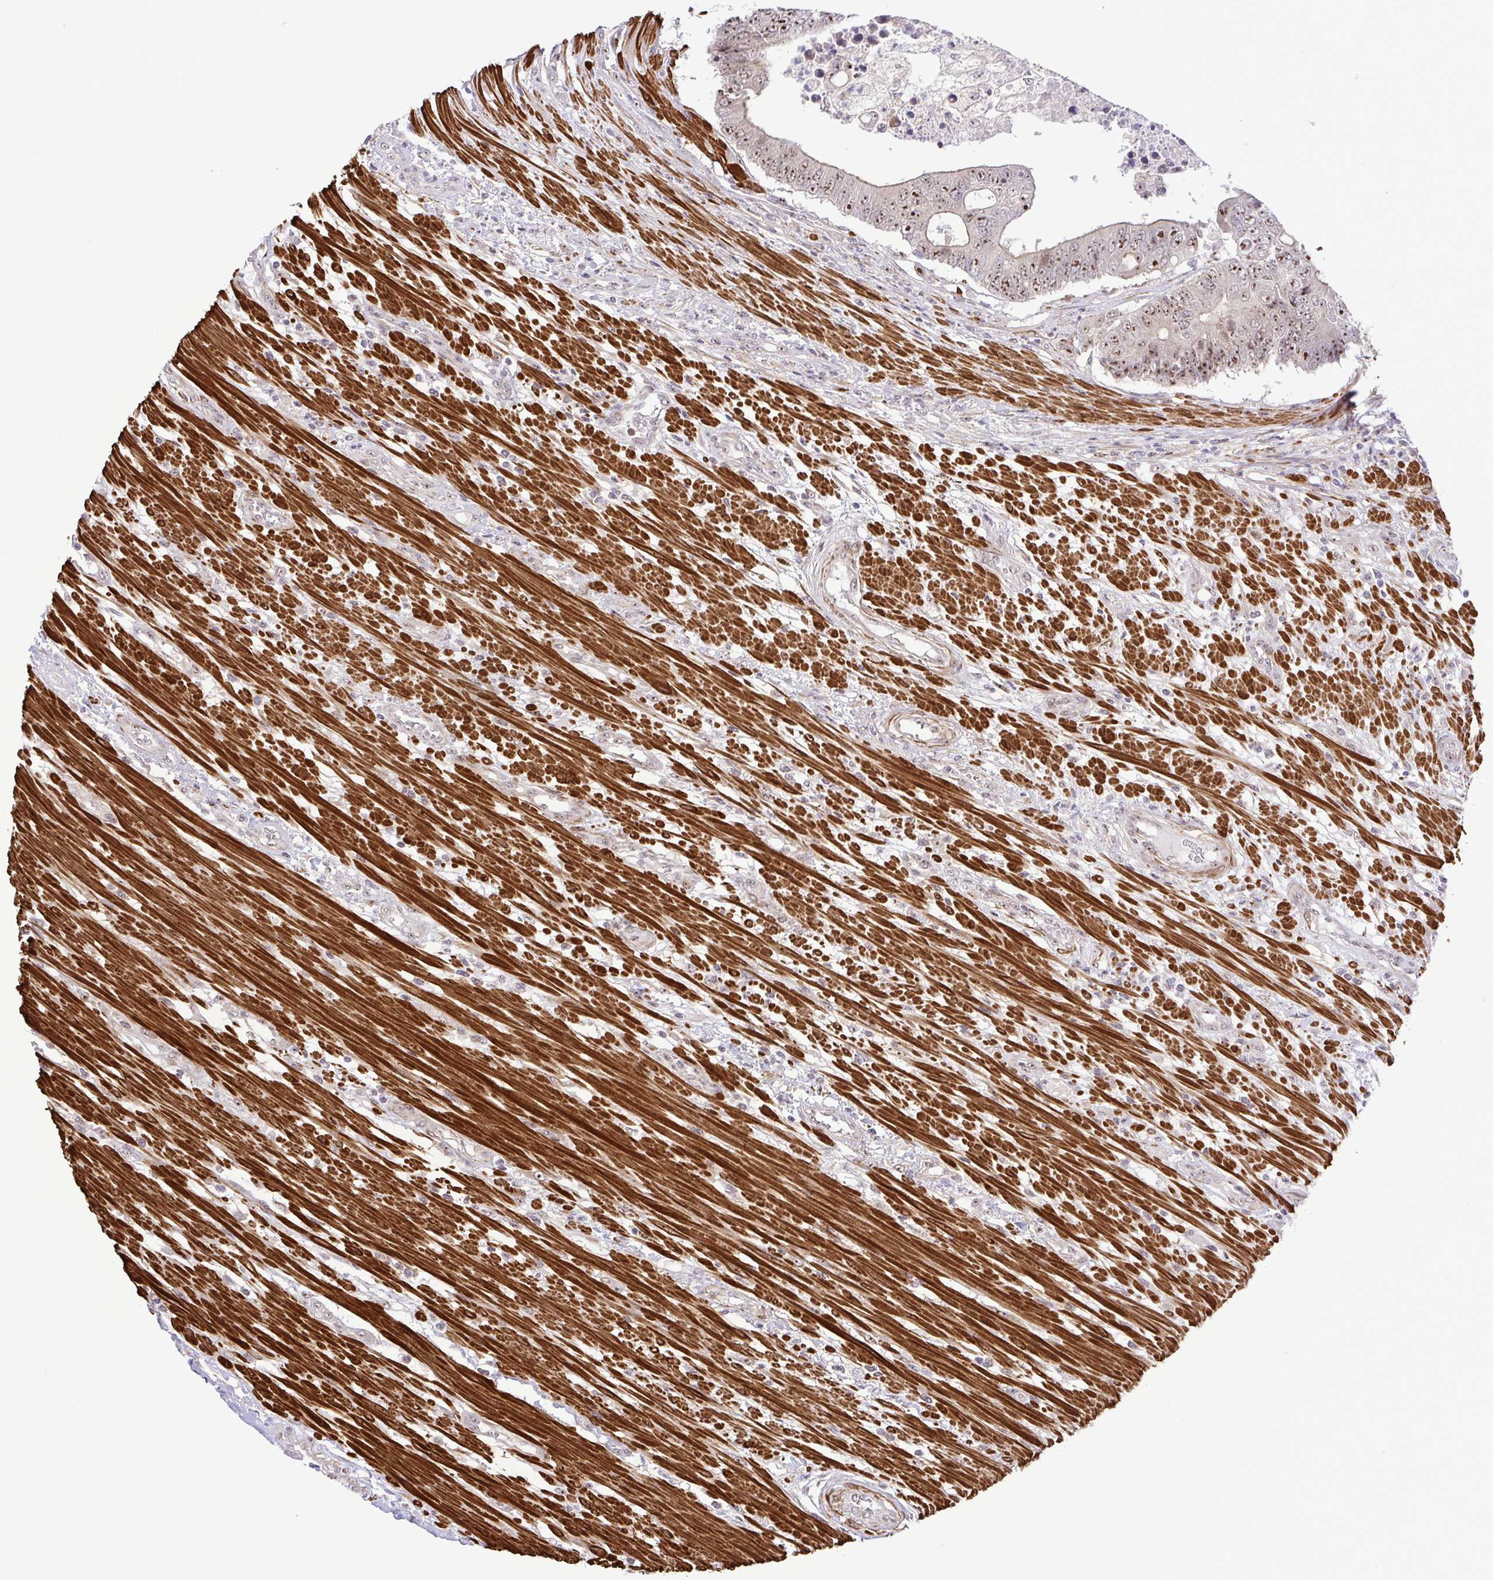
{"staining": {"intensity": "moderate", "quantity": ">75%", "location": "nuclear"}, "tissue": "colorectal cancer", "cell_type": "Tumor cells", "image_type": "cancer", "snomed": [{"axis": "morphology", "description": "Adenocarcinoma, NOS"}, {"axis": "topography", "description": "Colon"}], "caption": "About >75% of tumor cells in human adenocarcinoma (colorectal) reveal moderate nuclear protein positivity as visualized by brown immunohistochemical staining.", "gene": "RSL24D1", "patient": {"sex": "female", "age": 48}}